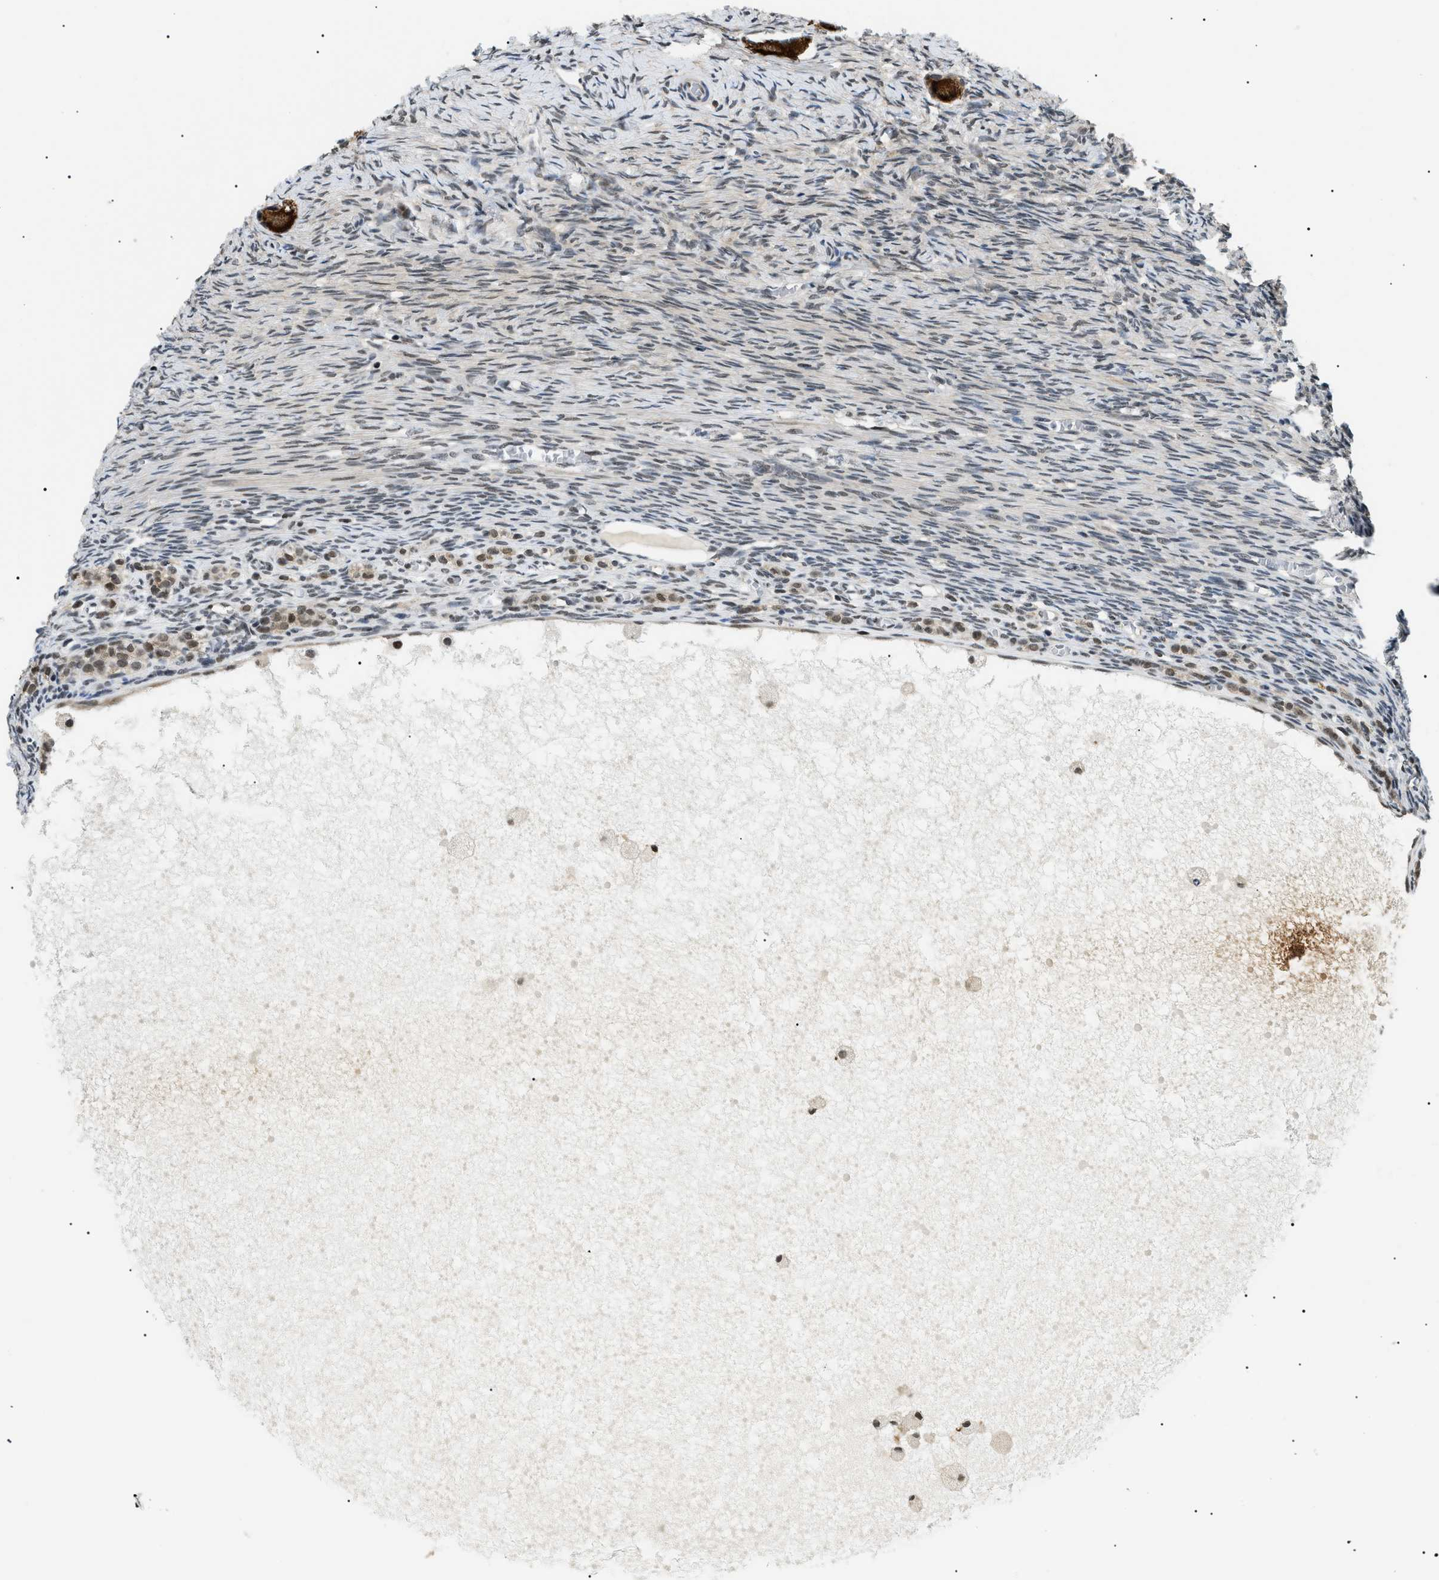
{"staining": {"intensity": "strong", "quantity": ">75%", "location": "cytoplasmic/membranous,nuclear"}, "tissue": "ovary", "cell_type": "Follicle cells", "image_type": "normal", "snomed": [{"axis": "morphology", "description": "Normal tissue, NOS"}, {"axis": "topography", "description": "Ovary"}], "caption": "Protein expression analysis of unremarkable ovary reveals strong cytoplasmic/membranous,nuclear staining in approximately >75% of follicle cells. (Stains: DAB in brown, nuclei in blue, Microscopy: brightfield microscopy at high magnification).", "gene": "RBM15", "patient": {"sex": "female", "age": 27}}